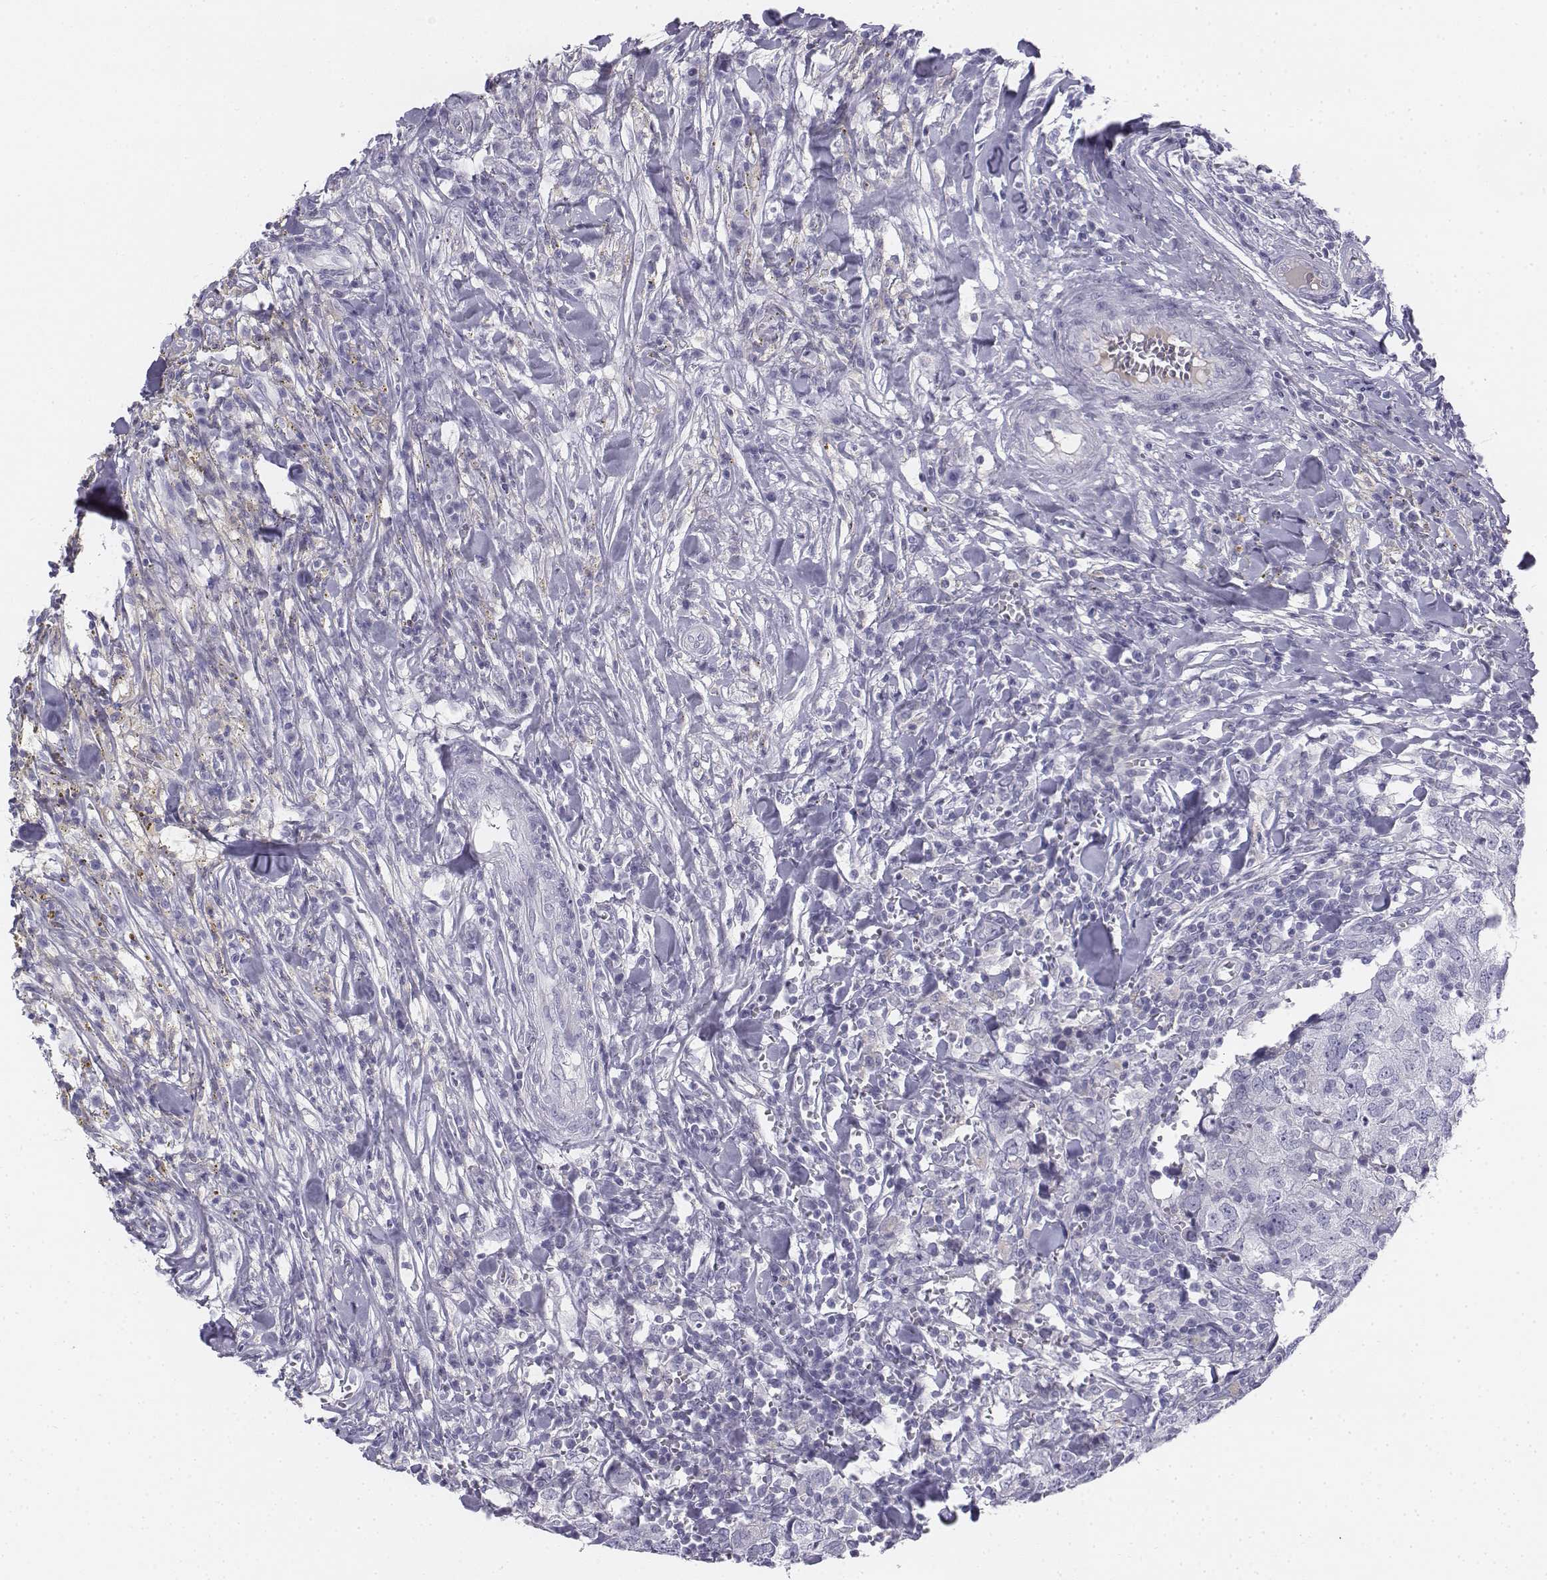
{"staining": {"intensity": "negative", "quantity": "none", "location": "none"}, "tissue": "breast cancer", "cell_type": "Tumor cells", "image_type": "cancer", "snomed": [{"axis": "morphology", "description": "Duct carcinoma"}, {"axis": "topography", "description": "Breast"}], "caption": "The micrograph reveals no significant expression in tumor cells of infiltrating ductal carcinoma (breast).", "gene": "TH", "patient": {"sex": "female", "age": 30}}